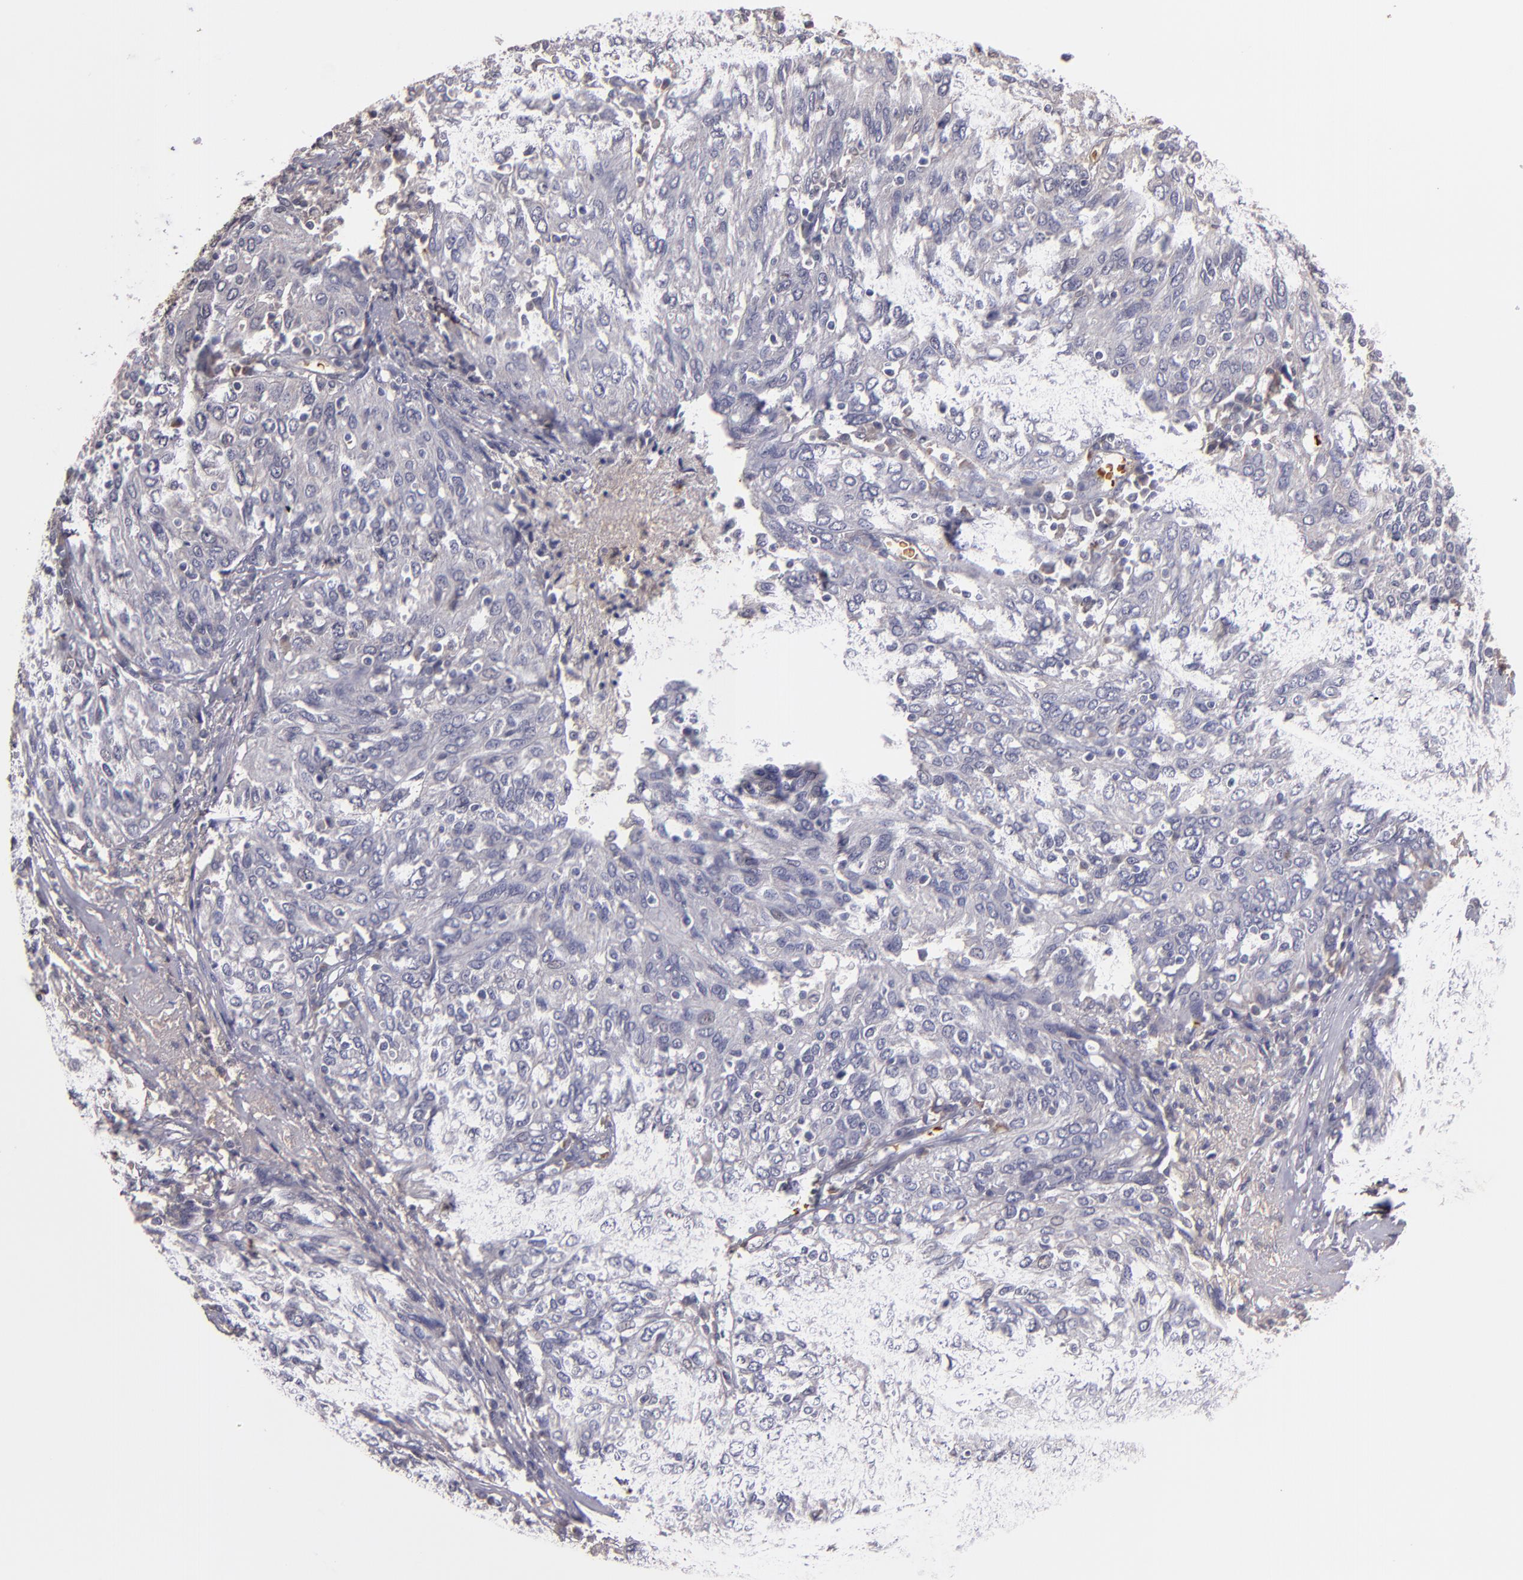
{"staining": {"intensity": "negative", "quantity": "none", "location": "none"}, "tissue": "ovarian cancer", "cell_type": "Tumor cells", "image_type": "cancer", "snomed": [{"axis": "morphology", "description": "Carcinoma, endometroid"}, {"axis": "topography", "description": "Ovary"}], "caption": "This is an immunohistochemistry (IHC) image of human endometroid carcinoma (ovarian). There is no expression in tumor cells.", "gene": "SERPINC1", "patient": {"sex": "female", "age": 50}}